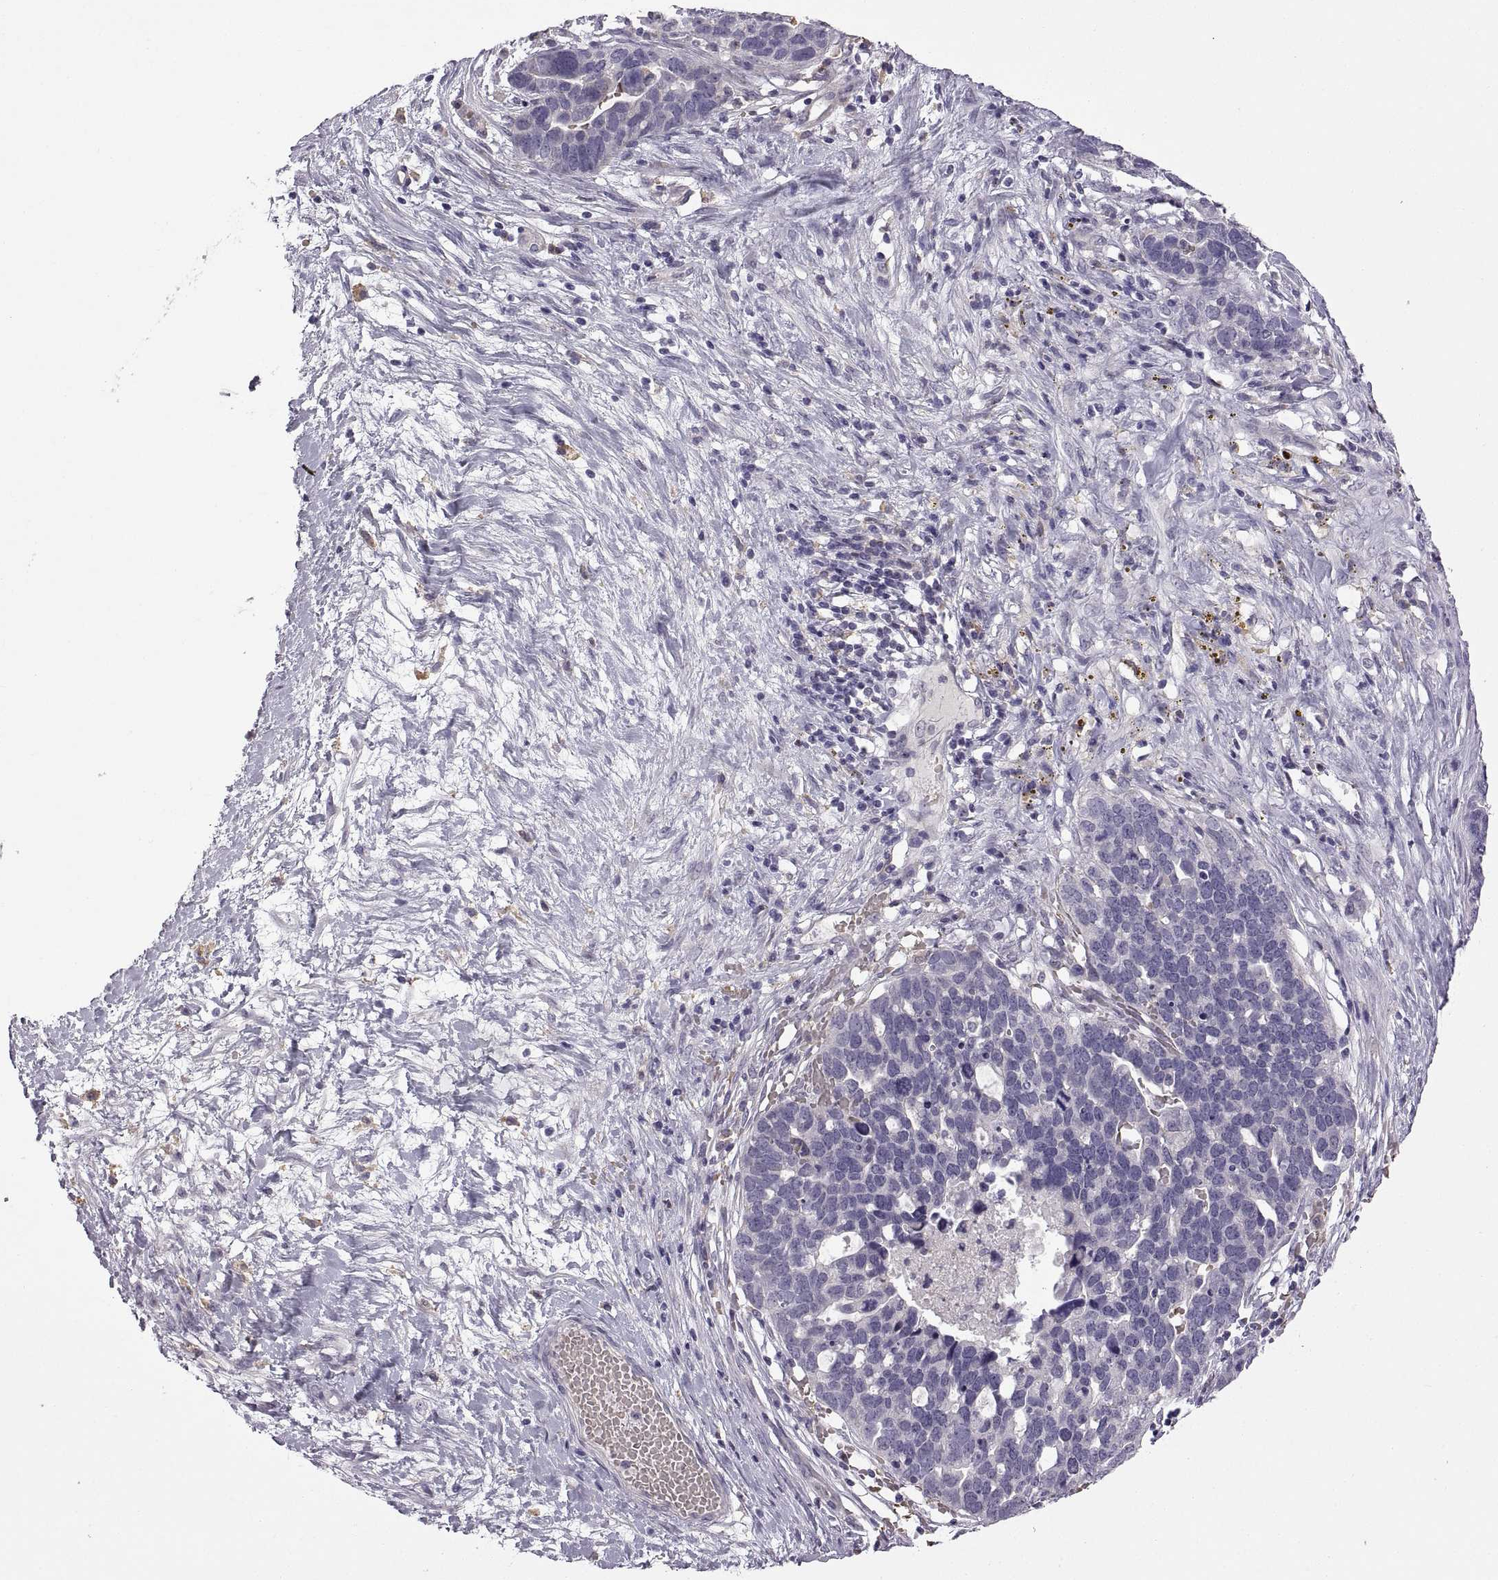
{"staining": {"intensity": "negative", "quantity": "none", "location": "none"}, "tissue": "ovarian cancer", "cell_type": "Tumor cells", "image_type": "cancer", "snomed": [{"axis": "morphology", "description": "Cystadenocarcinoma, serous, NOS"}, {"axis": "topography", "description": "Ovary"}], "caption": "The immunohistochemistry image has no significant positivity in tumor cells of ovarian cancer tissue. (Stains: DAB IHC with hematoxylin counter stain, Microscopy: brightfield microscopy at high magnification).", "gene": "MEIOC", "patient": {"sex": "female", "age": 54}}